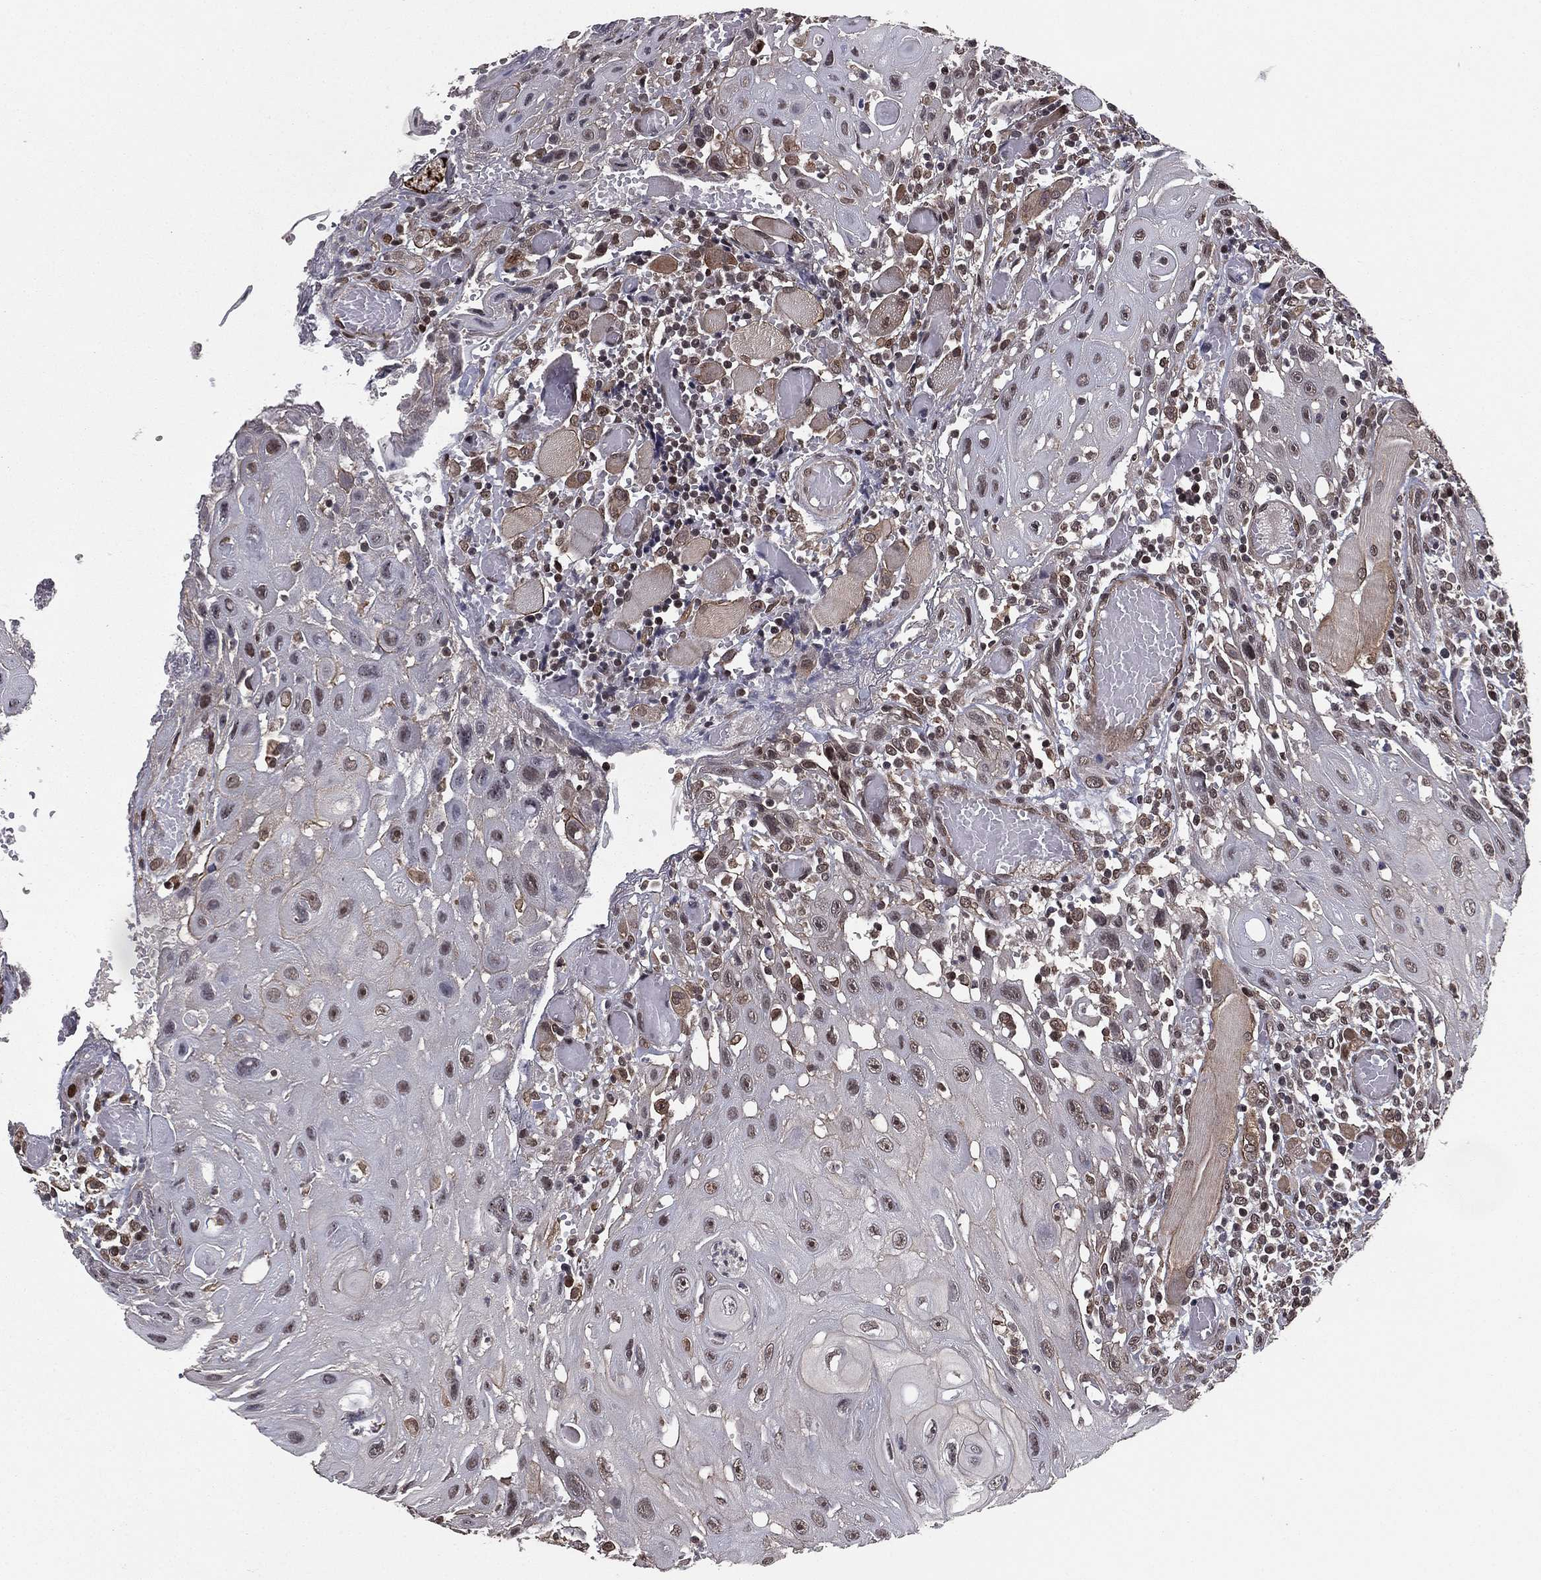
{"staining": {"intensity": "weak", "quantity": "<25%", "location": "cytoplasmic/membranous"}, "tissue": "head and neck cancer", "cell_type": "Tumor cells", "image_type": "cancer", "snomed": [{"axis": "morphology", "description": "Normal tissue, NOS"}, {"axis": "morphology", "description": "Squamous cell carcinoma, NOS"}, {"axis": "topography", "description": "Oral tissue"}, {"axis": "topography", "description": "Head-Neck"}], "caption": "An immunohistochemistry (IHC) micrograph of squamous cell carcinoma (head and neck) is shown. There is no staining in tumor cells of squamous cell carcinoma (head and neck).", "gene": "RARB", "patient": {"sex": "male", "age": 71}}